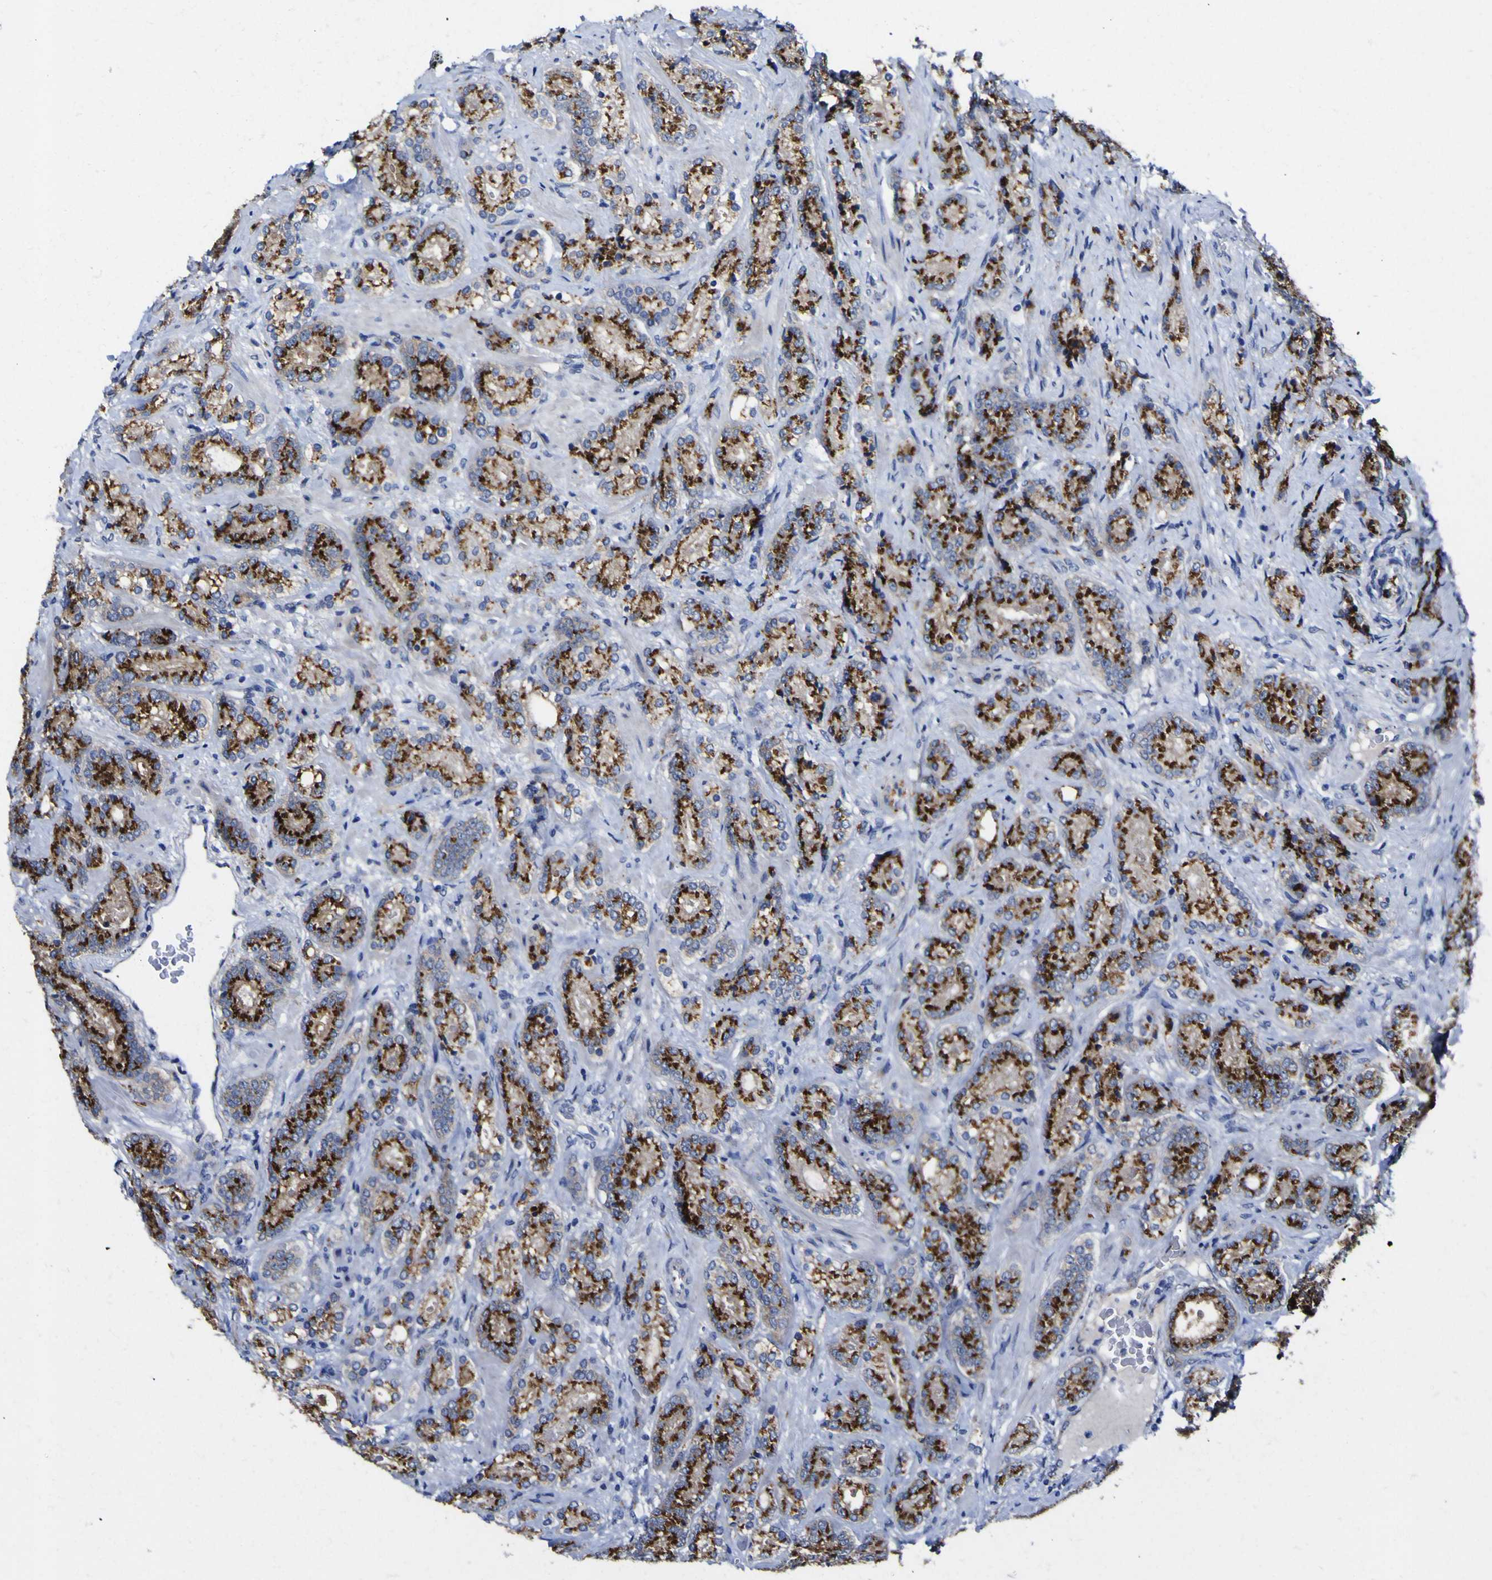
{"staining": {"intensity": "strong", "quantity": ">75%", "location": "cytoplasmic/membranous"}, "tissue": "prostate cancer", "cell_type": "Tumor cells", "image_type": "cancer", "snomed": [{"axis": "morphology", "description": "Adenocarcinoma, High grade"}, {"axis": "topography", "description": "Prostate"}], "caption": "Brown immunohistochemical staining in human high-grade adenocarcinoma (prostate) reveals strong cytoplasmic/membranous staining in approximately >75% of tumor cells. (DAB (3,3'-diaminobenzidine) = brown stain, brightfield microscopy at high magnification).", "gene": "GOLM1", "patient": {"sex": "male", "age": 61}}